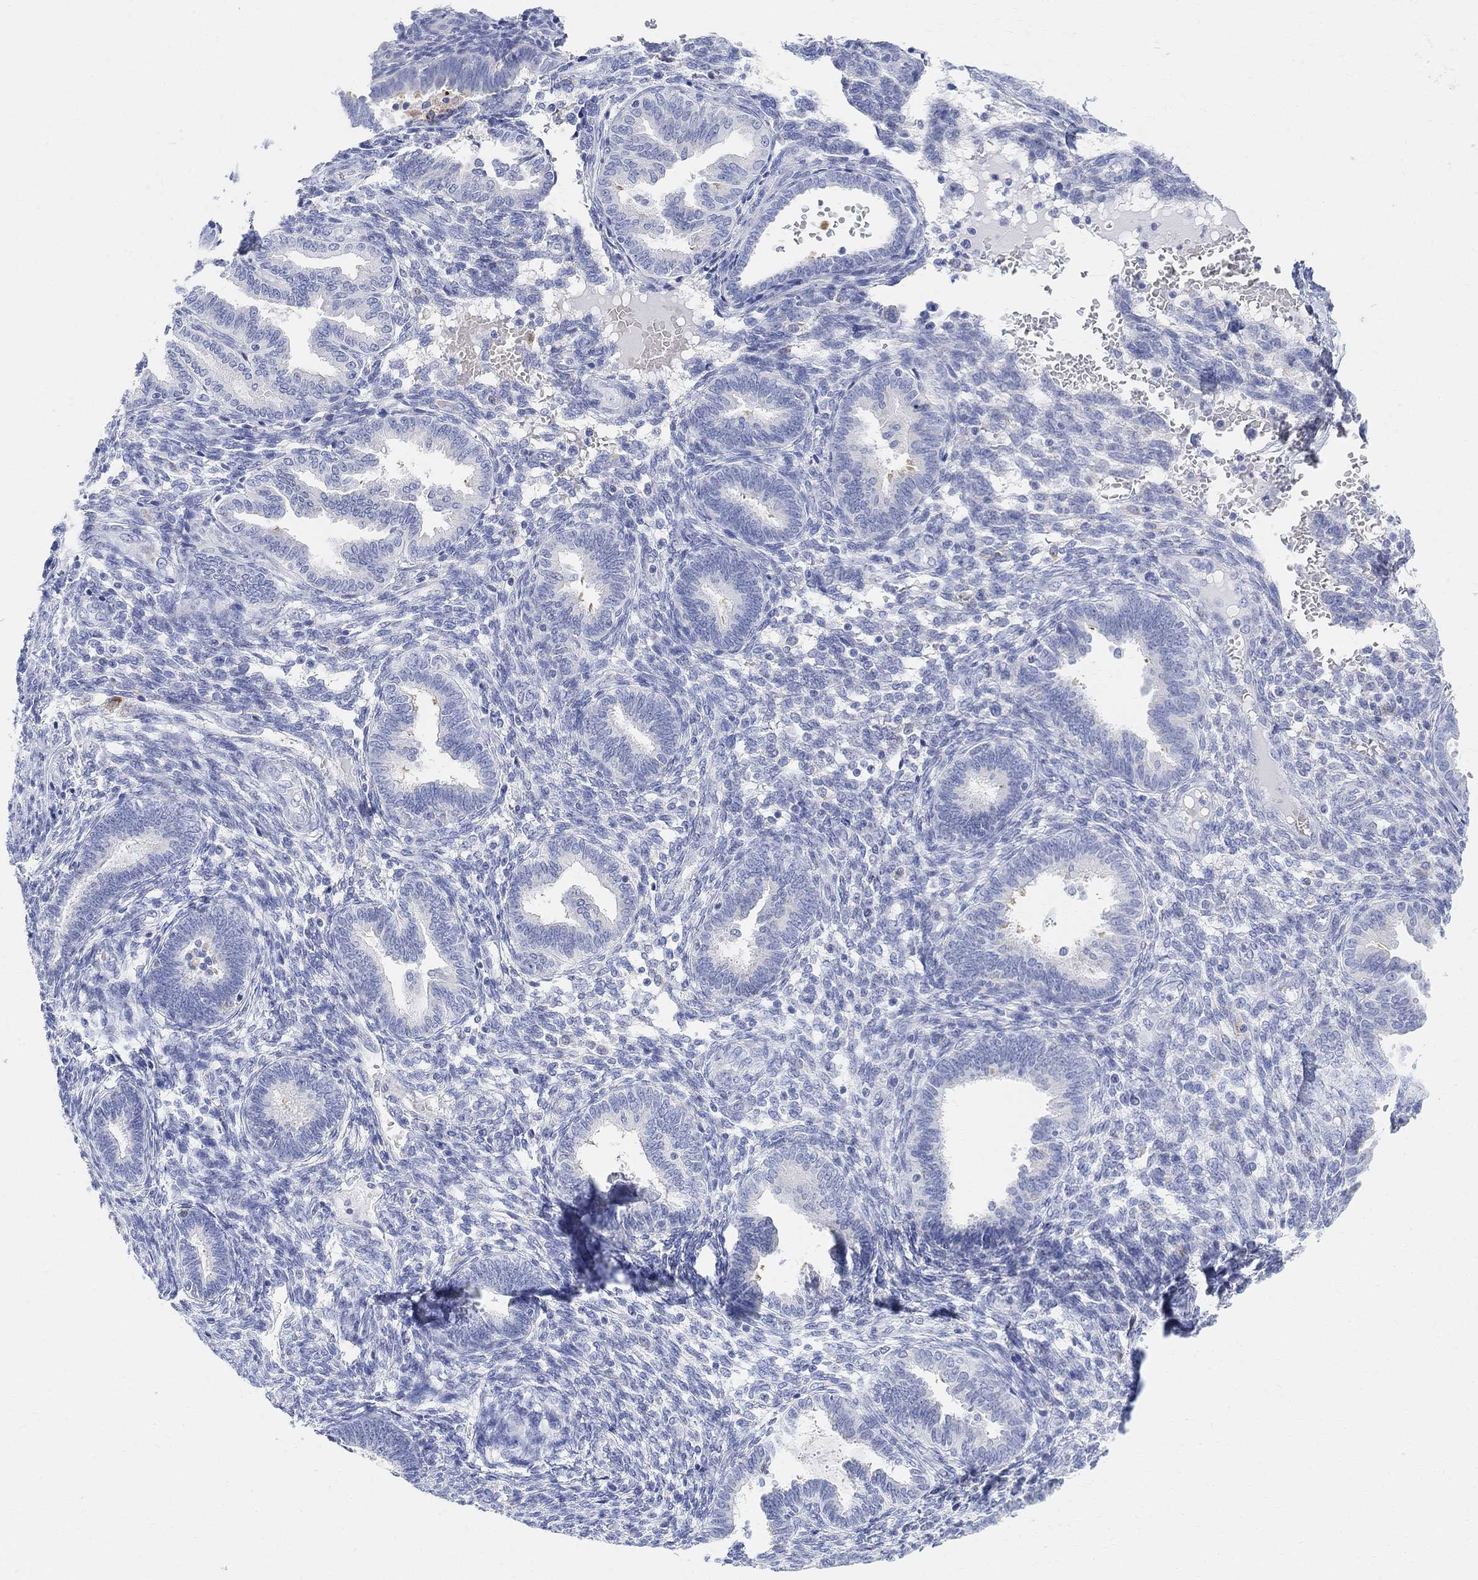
{"staining": {"intensity": "negative", "quantity": "none", "location": "none"}, "tissue": "endometrium", "cell_type": "Cells in endometrial stroma", "image_type": "normal", "snomed": [{"axis": "morphology", "description": "Normal tissue, NOS"}, {"axis": "topography", "description": "Endometrium"}], "caption": "This is an IHC histopathology image of benign endometrium. There is no staining in cells in endometrial stroma.", "gene": "RETNLB", "patient": {"sex": "female", "age": 42}}